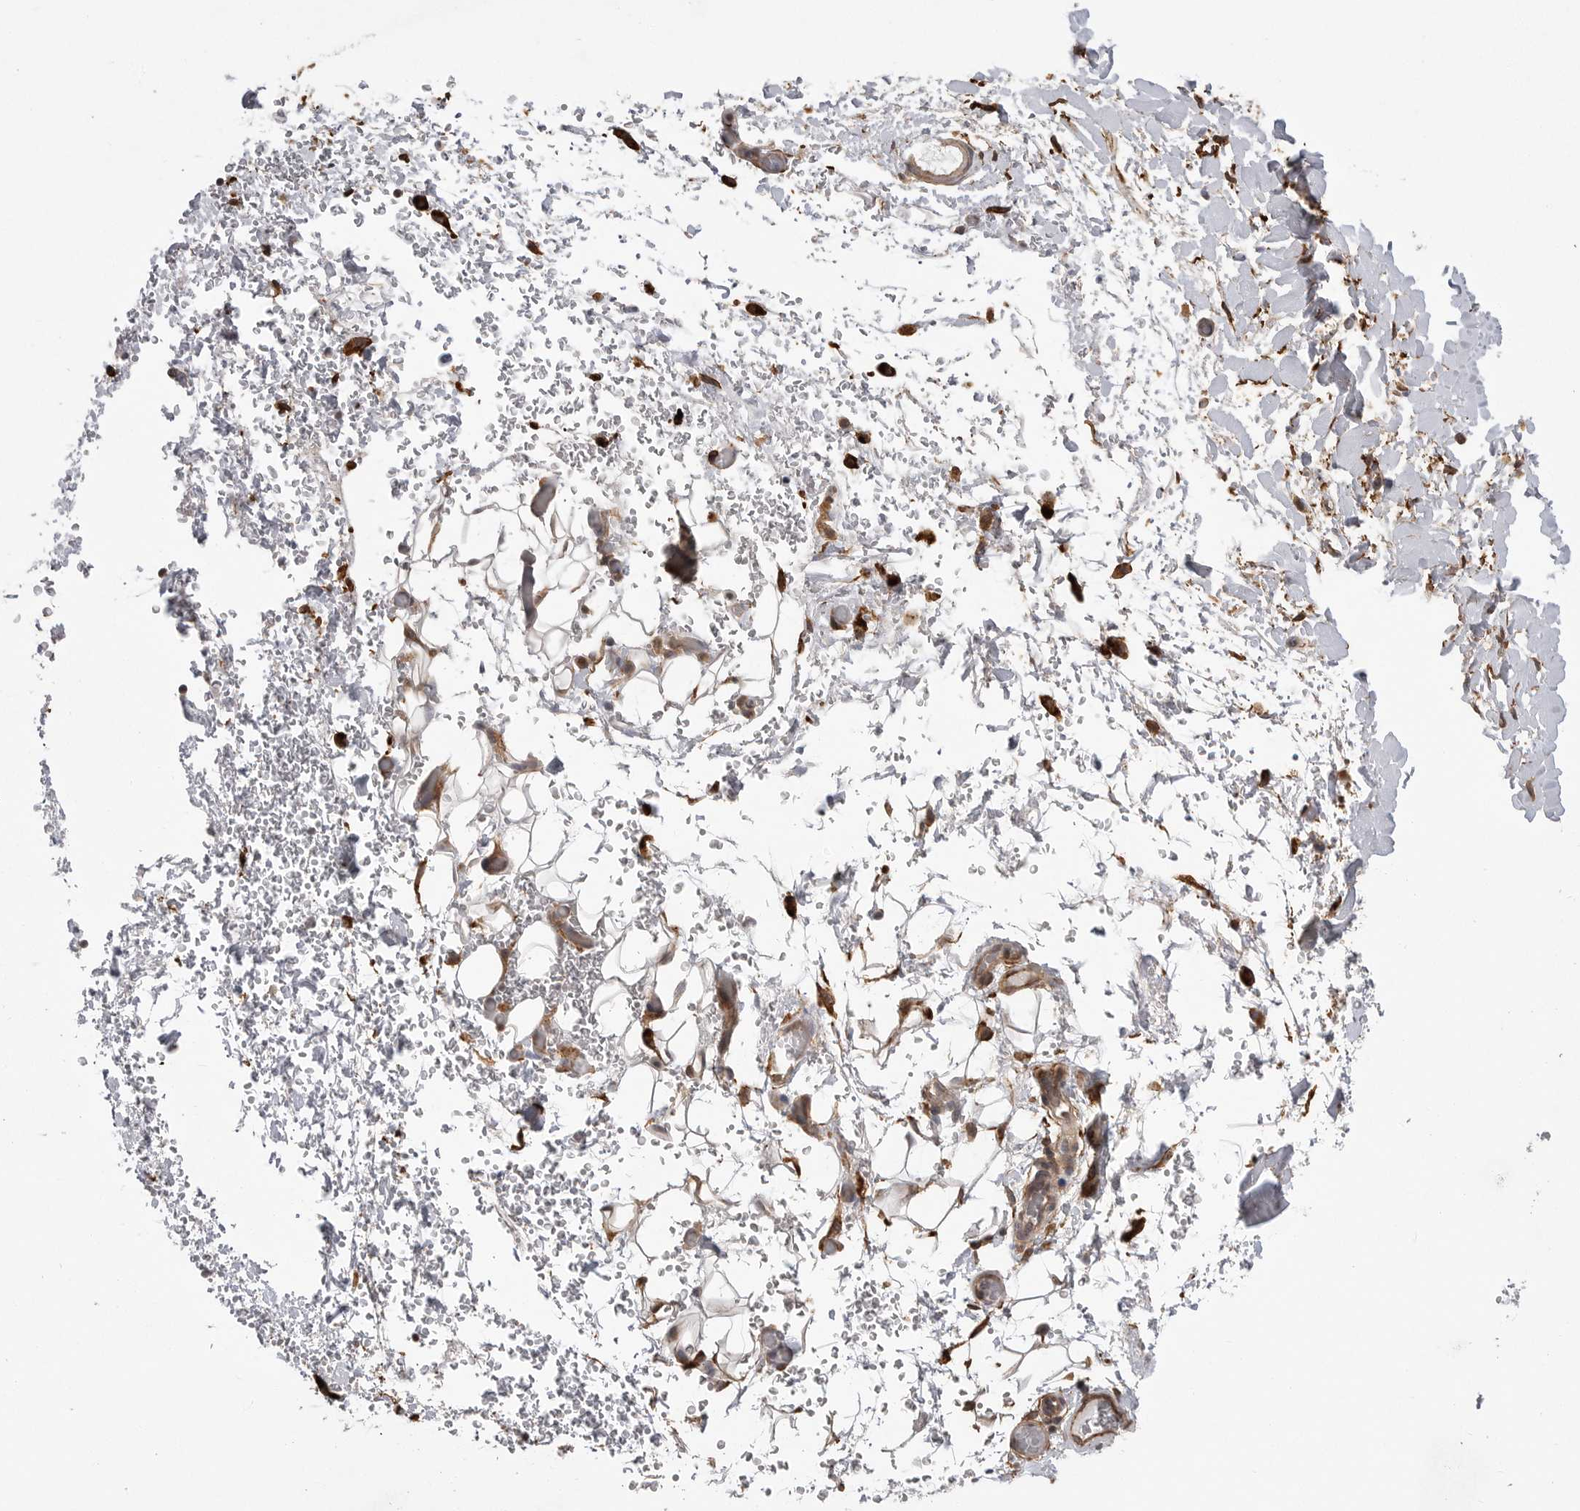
{"staining": {"intensity": "negative", "quantity": "none", "location": "none"}, "tissue": "adipose tissue", "cell_type": "Adipocytes", "image_type": "normal", "snomed": [{"axis": "morphology", "description": "Normal tissue, NOS"}, {"axis": "morphology", "description": "Adenocarcinoma, NOS"}, {"axis": "topography", "description": "Esophagus"}], "caption": "Immunohistochemistry (IHC) of normal human adipose tissue reveals no positivity in adipocytes. (Stains: DAB (3,3'-diaminobenzidine) IHC with hematoxylin counter stain, Microscopy: brightfield microscopy at high magnification).", "gene": "NECTIN1", "patient": {"sex": "male", "age": 62}}